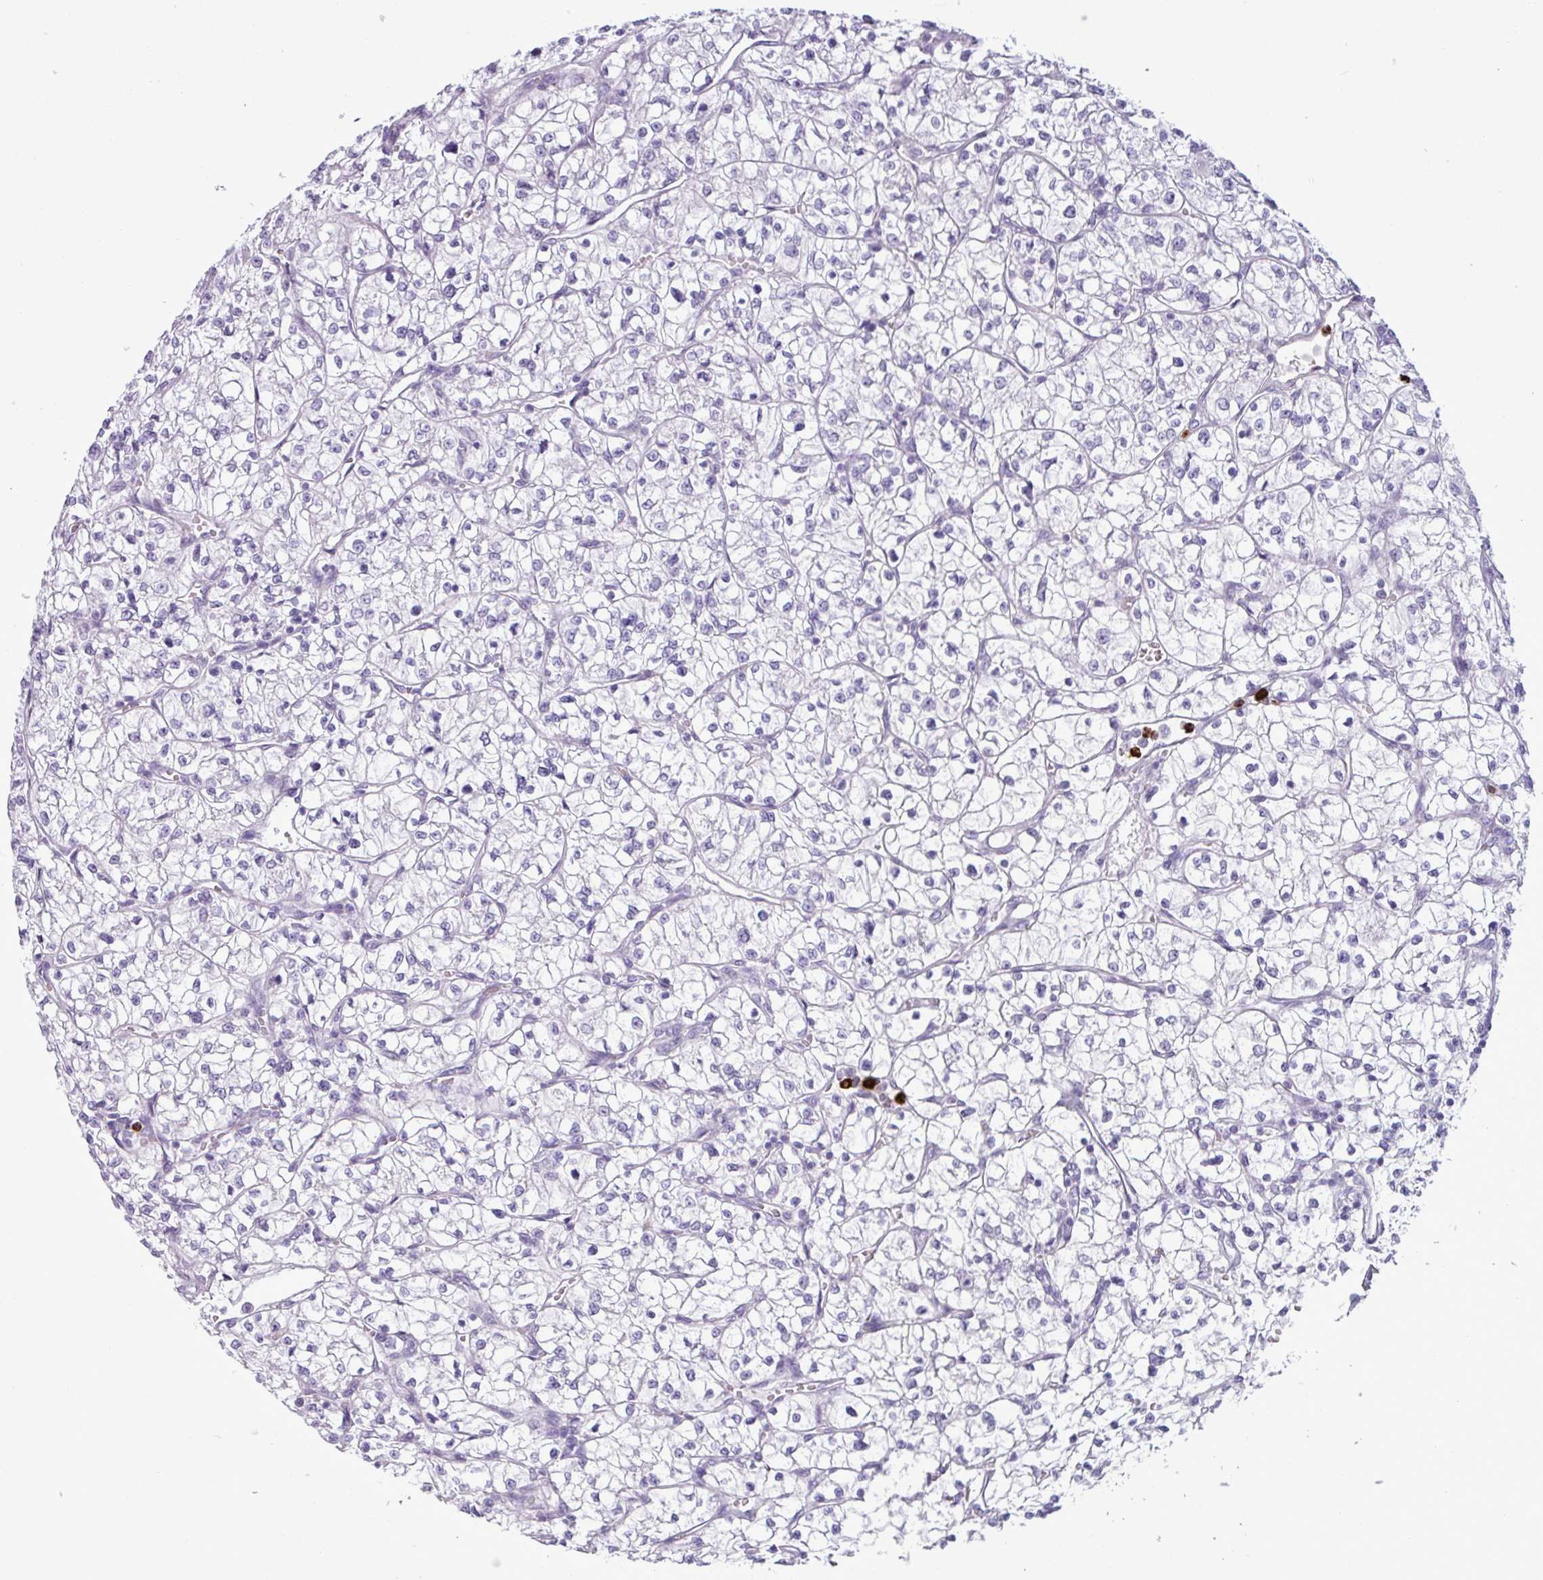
{"staining": {"intensity": "negative", "quantity": "none", "location": "none"}, "tissue": "renal cancer", "cell_type": "Tumor cells", "image_type": "cancer", "snomed": [{"axis": "morphology", "description": "Adenocarcinoma, NOS"}, {"axis": "topography", "description": "Kidney"}], "caption": "Tumor cells are negative for brown protein staining in renal cancer. (DAB (3,3'-diaminobenzidine) immunohistochemistry (IHC) visualized using brightfield microscopy, high magnification).", "gene": "TMEM178A", "patient": {"sex": "female", "age": 64}}